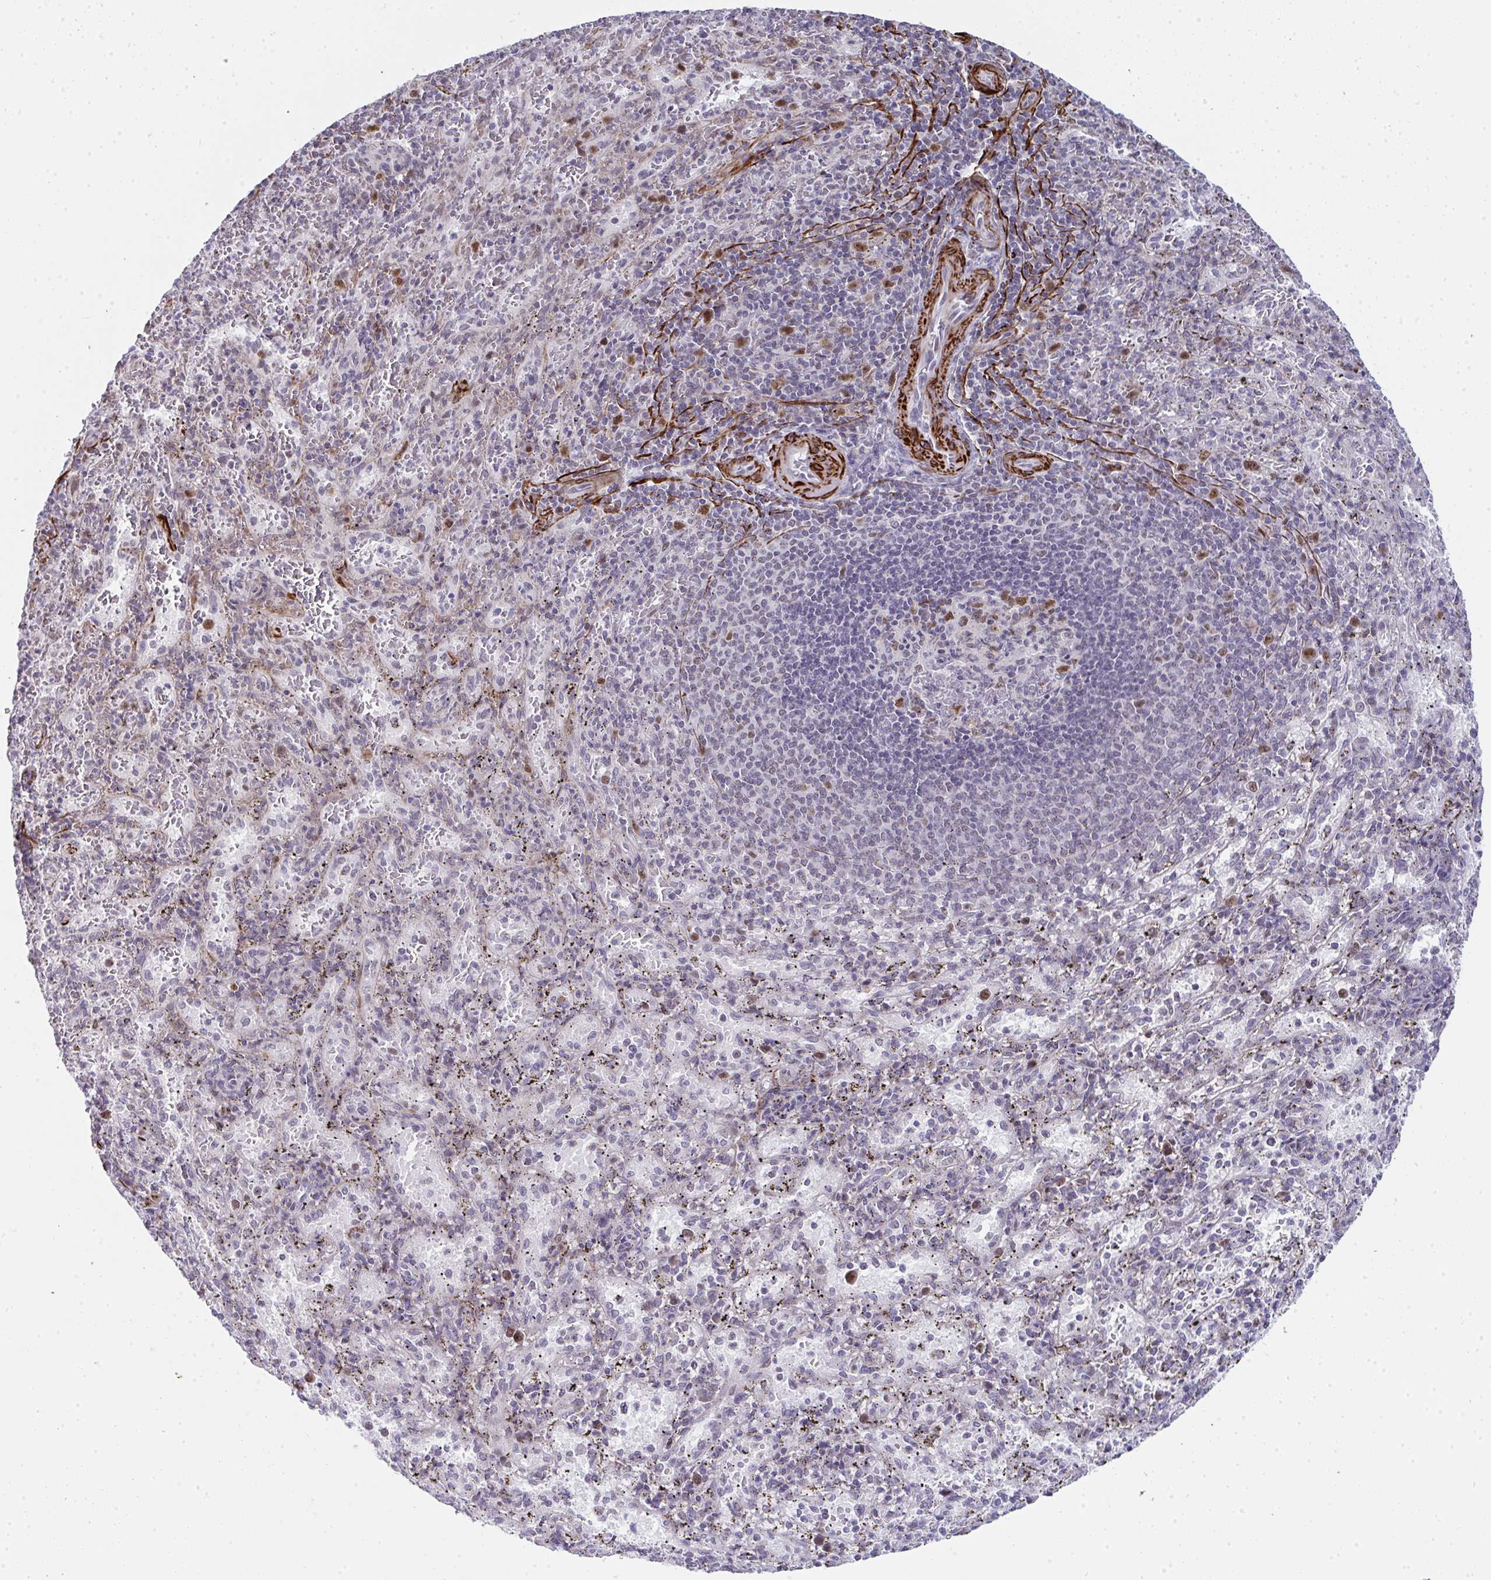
{"staining": {"intensity": "negative", "quantity": "none", "location": "none"}, "tissue": "spleen", "cell_type": "Cells in red pulp", "image_type": "normal", "snomed": [{"axis": "morphology", "description": "Normal tissue, NOS"}, {"axis": "topography", "description": "Spleen"}], "caption": "High magnification brightfield microscopy of benign spleen stained with DAB (brown) and counterstained with hematoxylin (blue): cells in red pulp show no significant positivity. (Immunohistochemistry, brightfield microscopy, high magnification).", "gene": "GINS2", "patient": {"sex": "male", "age": 57}}